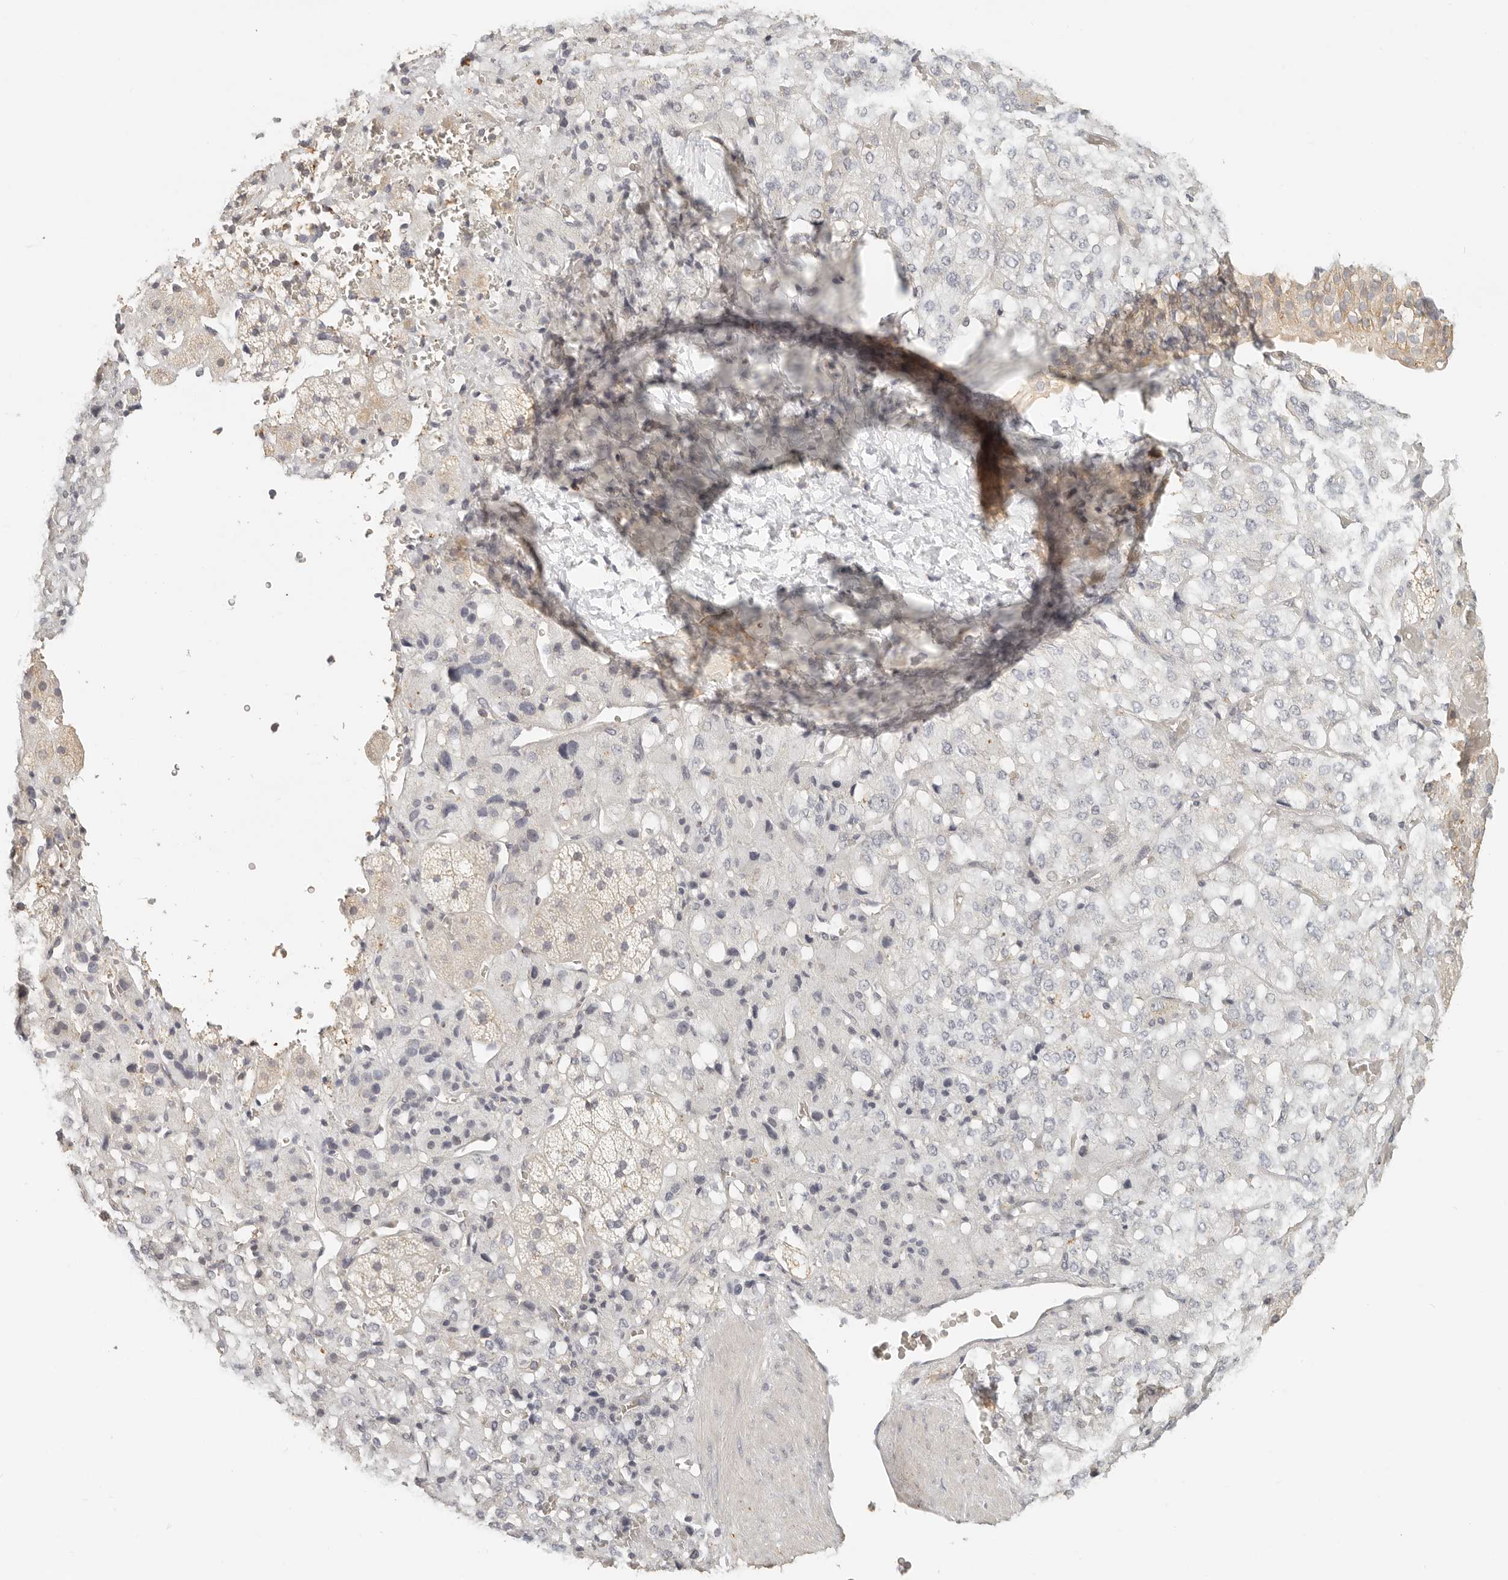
{"staining": {"intensity": "weak", "quantity": "<25%", "location": "cytoplasmic/membranous"}, "tissue": "adrenal gland", "cell_type": "Glandular cells", "image_type": "normal", "snomed": [{"axis": "morphology", "description": "Normal tissue, NOS"}, {"axis": "topography", "description": "Adrenal gland"}], "caption": "Immunohistochemistry image of unremarkable human adrenal gland stained for a protein (brown), which reveals no staining in glandular cells.", "gene": "CNMD", "patient": {"sex": "female", "age": 44}}